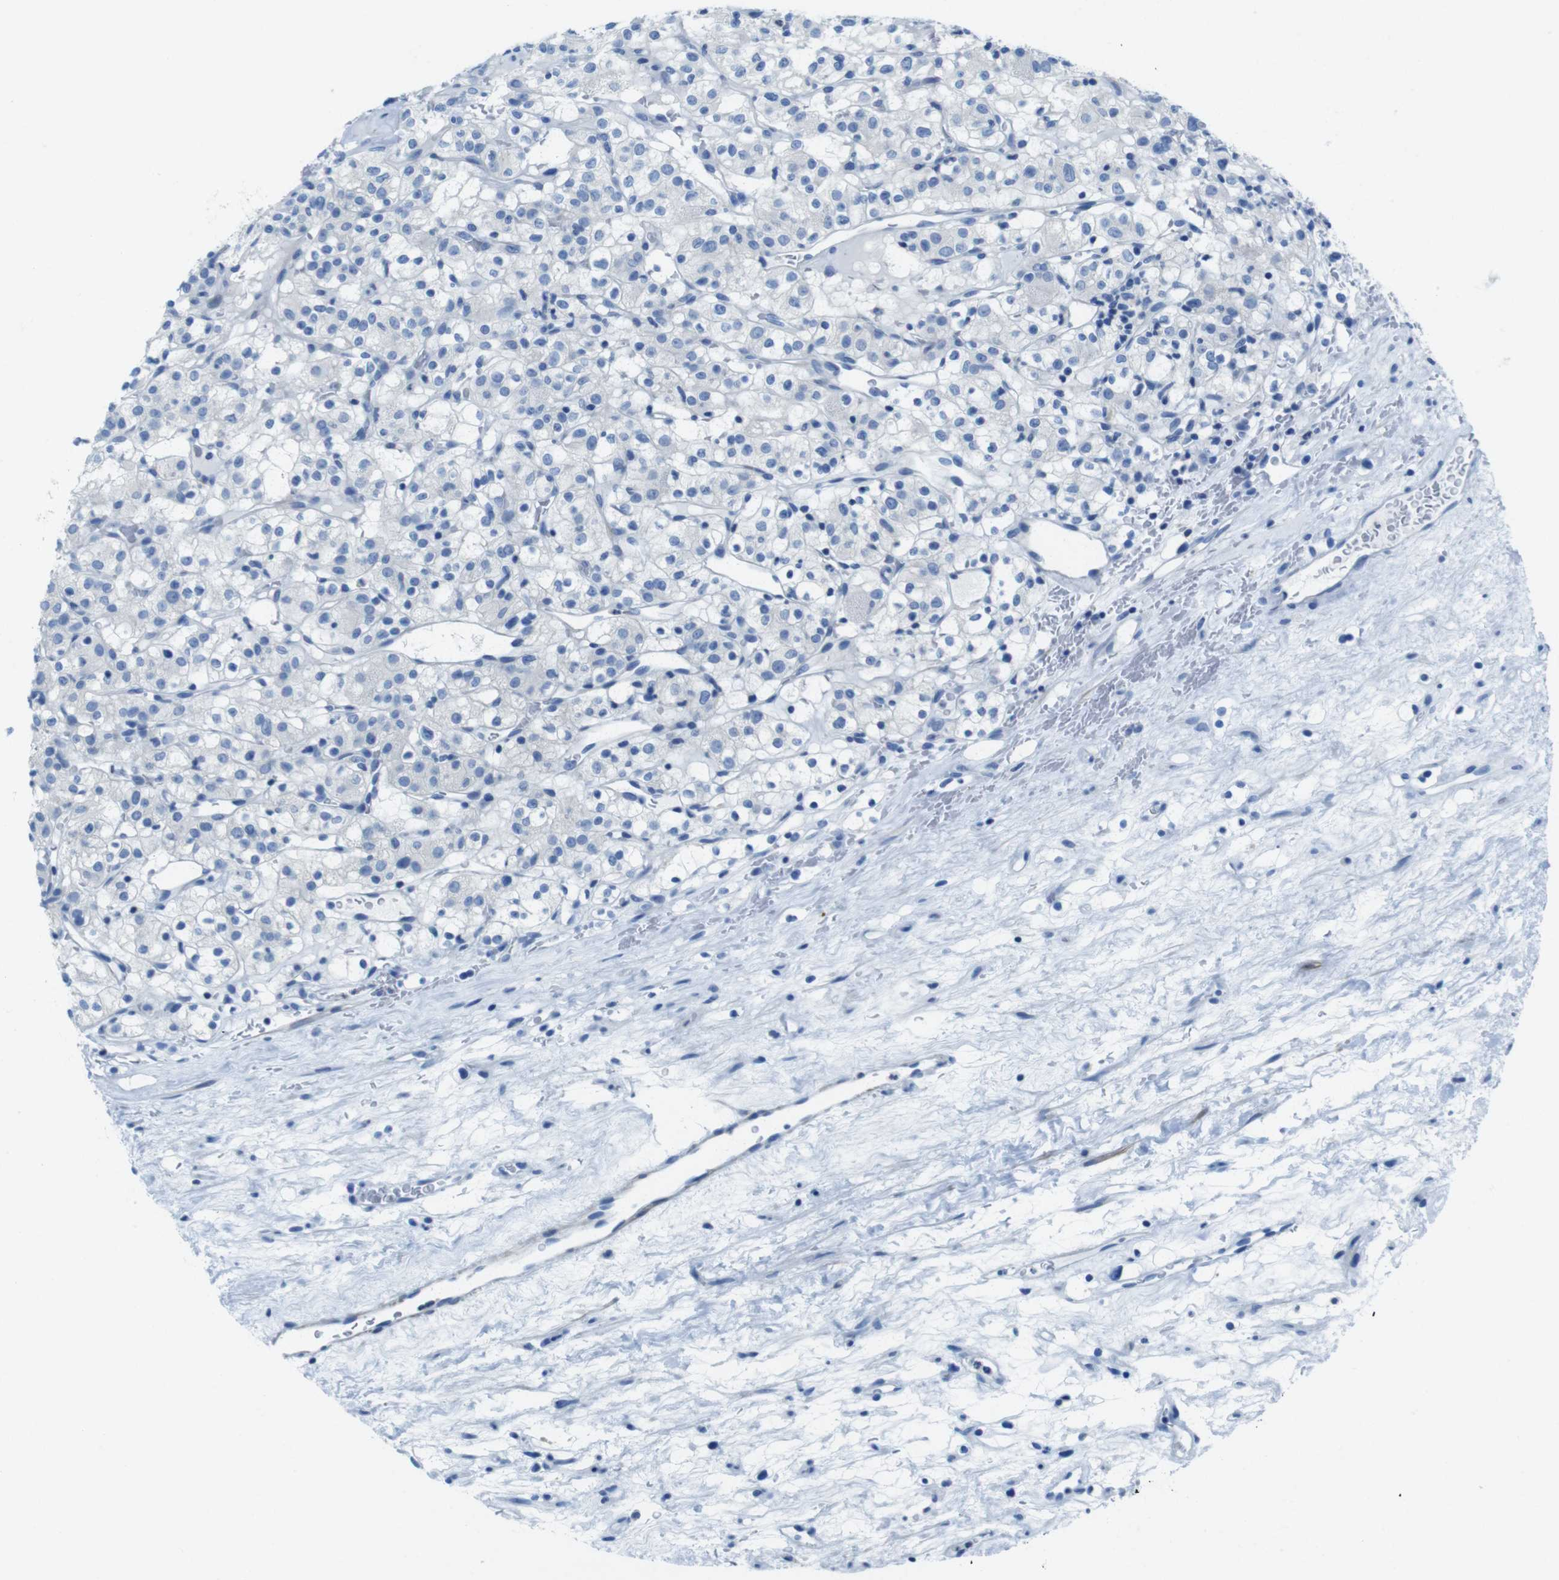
{"staining": {"intensity": "negative", "quantity": "none", "location": "none"}, "tissue": "renal cancer", "cell_type": "Tumor cells", "image_type": "cancer", "snomed": [{"axis": "morphology", "description": "Normal tissue, NOS"}, {"axis": "morphology", "description": "Adenocarcinoma, NOS"}, {"axis": "topography", "description": "Kidney"}], "caption": "This is an immunohistochemistry photomicrograph of human renal adenocarcinoma. There is no expression in tumor cells.", "gene": "ASIC5", "patient": {"sex": "female", "age": 72}}